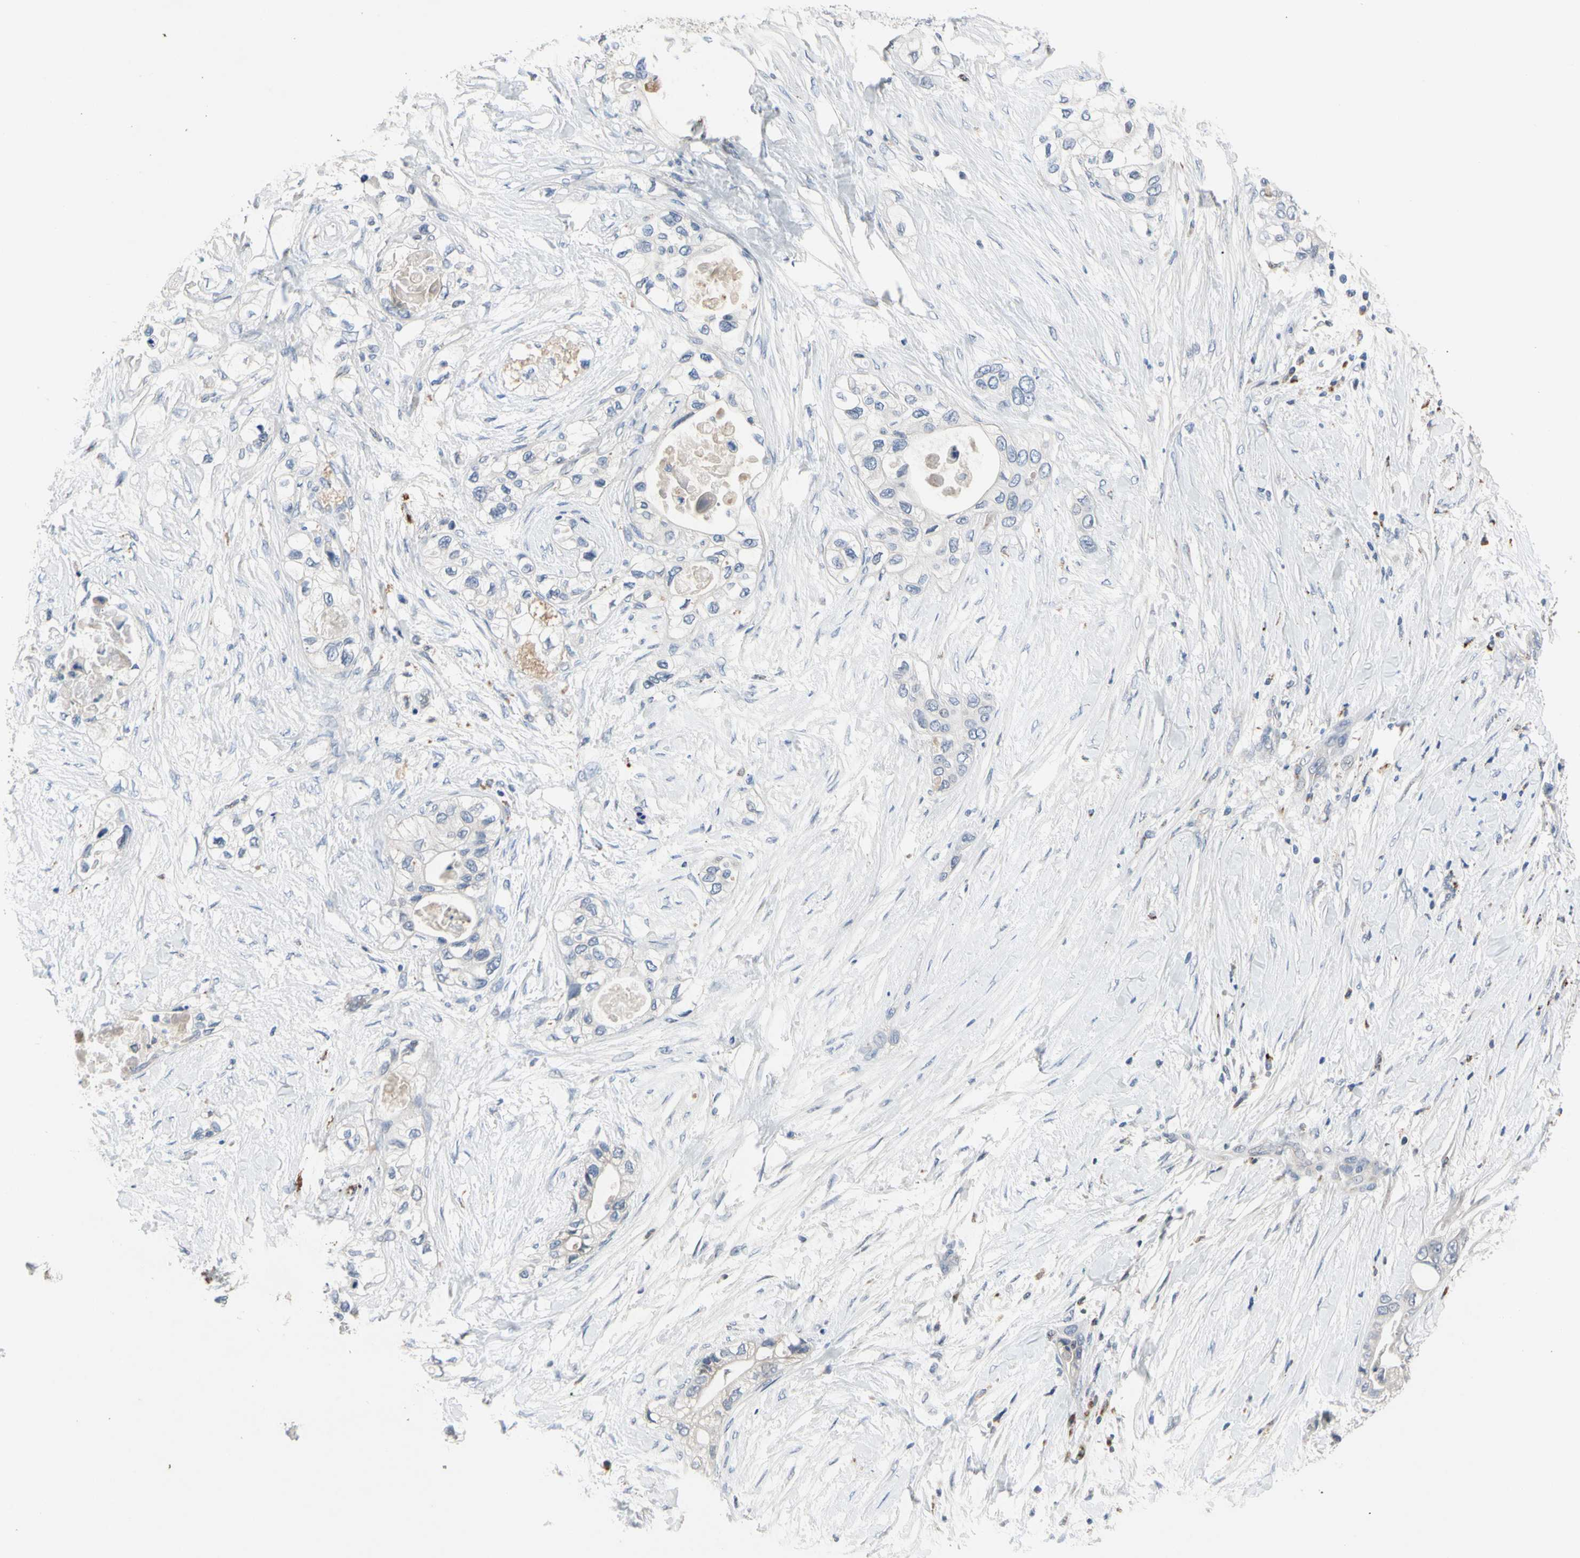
{"staining": {"intensity": "negative", "quantity": "none", "location": "none"}, "tissue": "pancreatic cancer", "cell_type": "Tumor cells", "image_type": "cancer", "snomed": [{"axis": "morphology", "description": "Adenocarcinoma, NOS"}, {"axis": "topography", "description": "Pancreas"}], "caption": "Human pancreatic cancer stained for a protein using immunohistochemistry demonstrates no positivity in tumor cells.", "gene": "ADA2", "patient": {"sex": "female", "age": 70}}